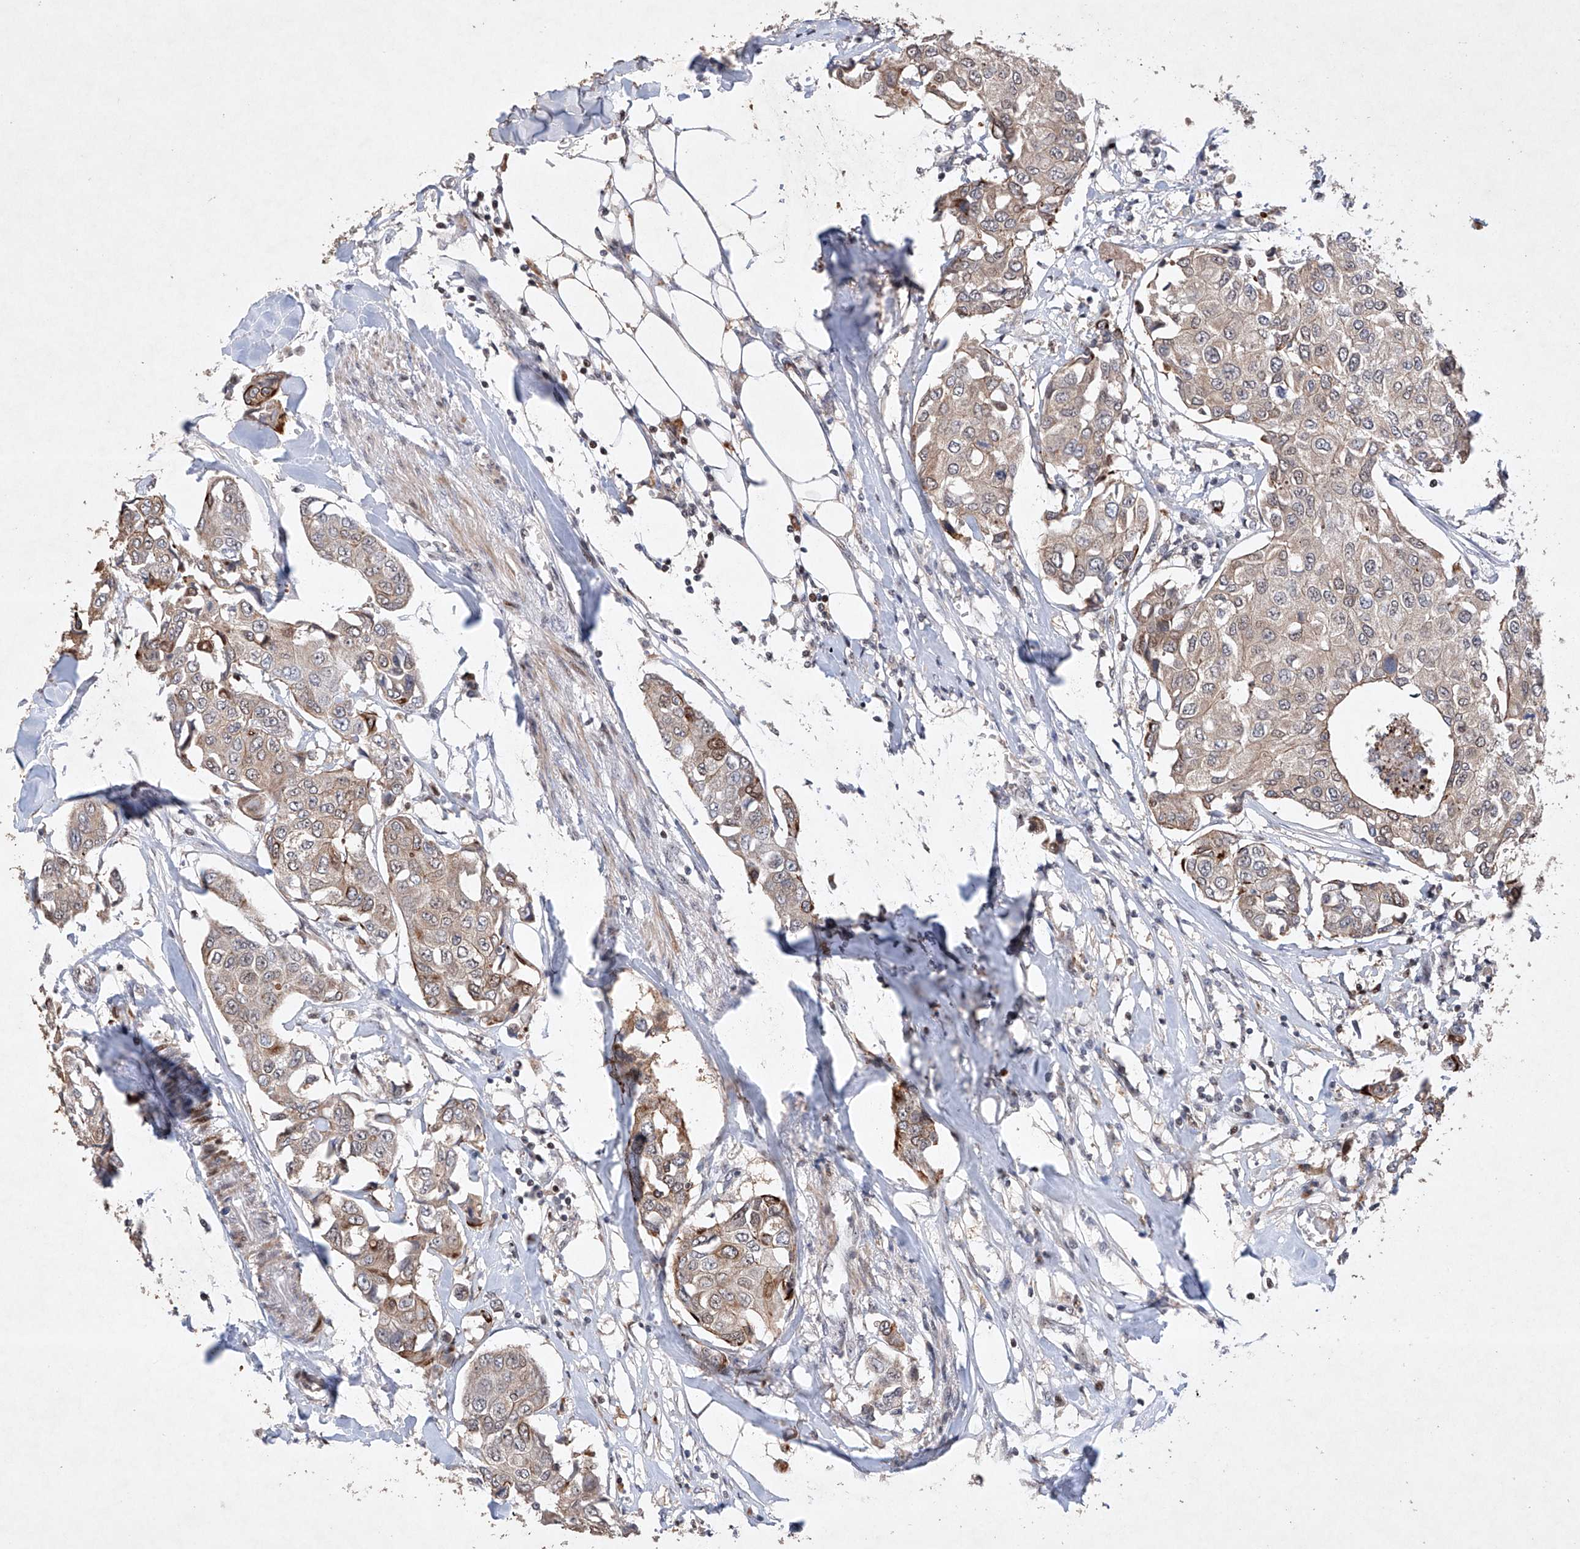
{"staining": {"intensity": "moderate", "quantity": "<25%", "location": "cytoplasmic/membranous,nuclear"}, "tissue": "breast cancer", "cell_type": "Tumor cells", "image_type": "cancer", "snomed": [{"axis": "morphology", "description": "Duct carcinoma"}, {"axis": "topography", "description": "Breast"}], "caption": "IHC photomicrograph of neoplastic tissue: breast cancer stained using IHC reveals low levels of moderate protein expression localized specifically in the cytoplasmic/membranous and nuclear of tumor cells, appearing as a cytoplasmic/membranous and nuclear brown color.", "gene": "AFG1L", "patient": {"sex": "female", "age": 80}}